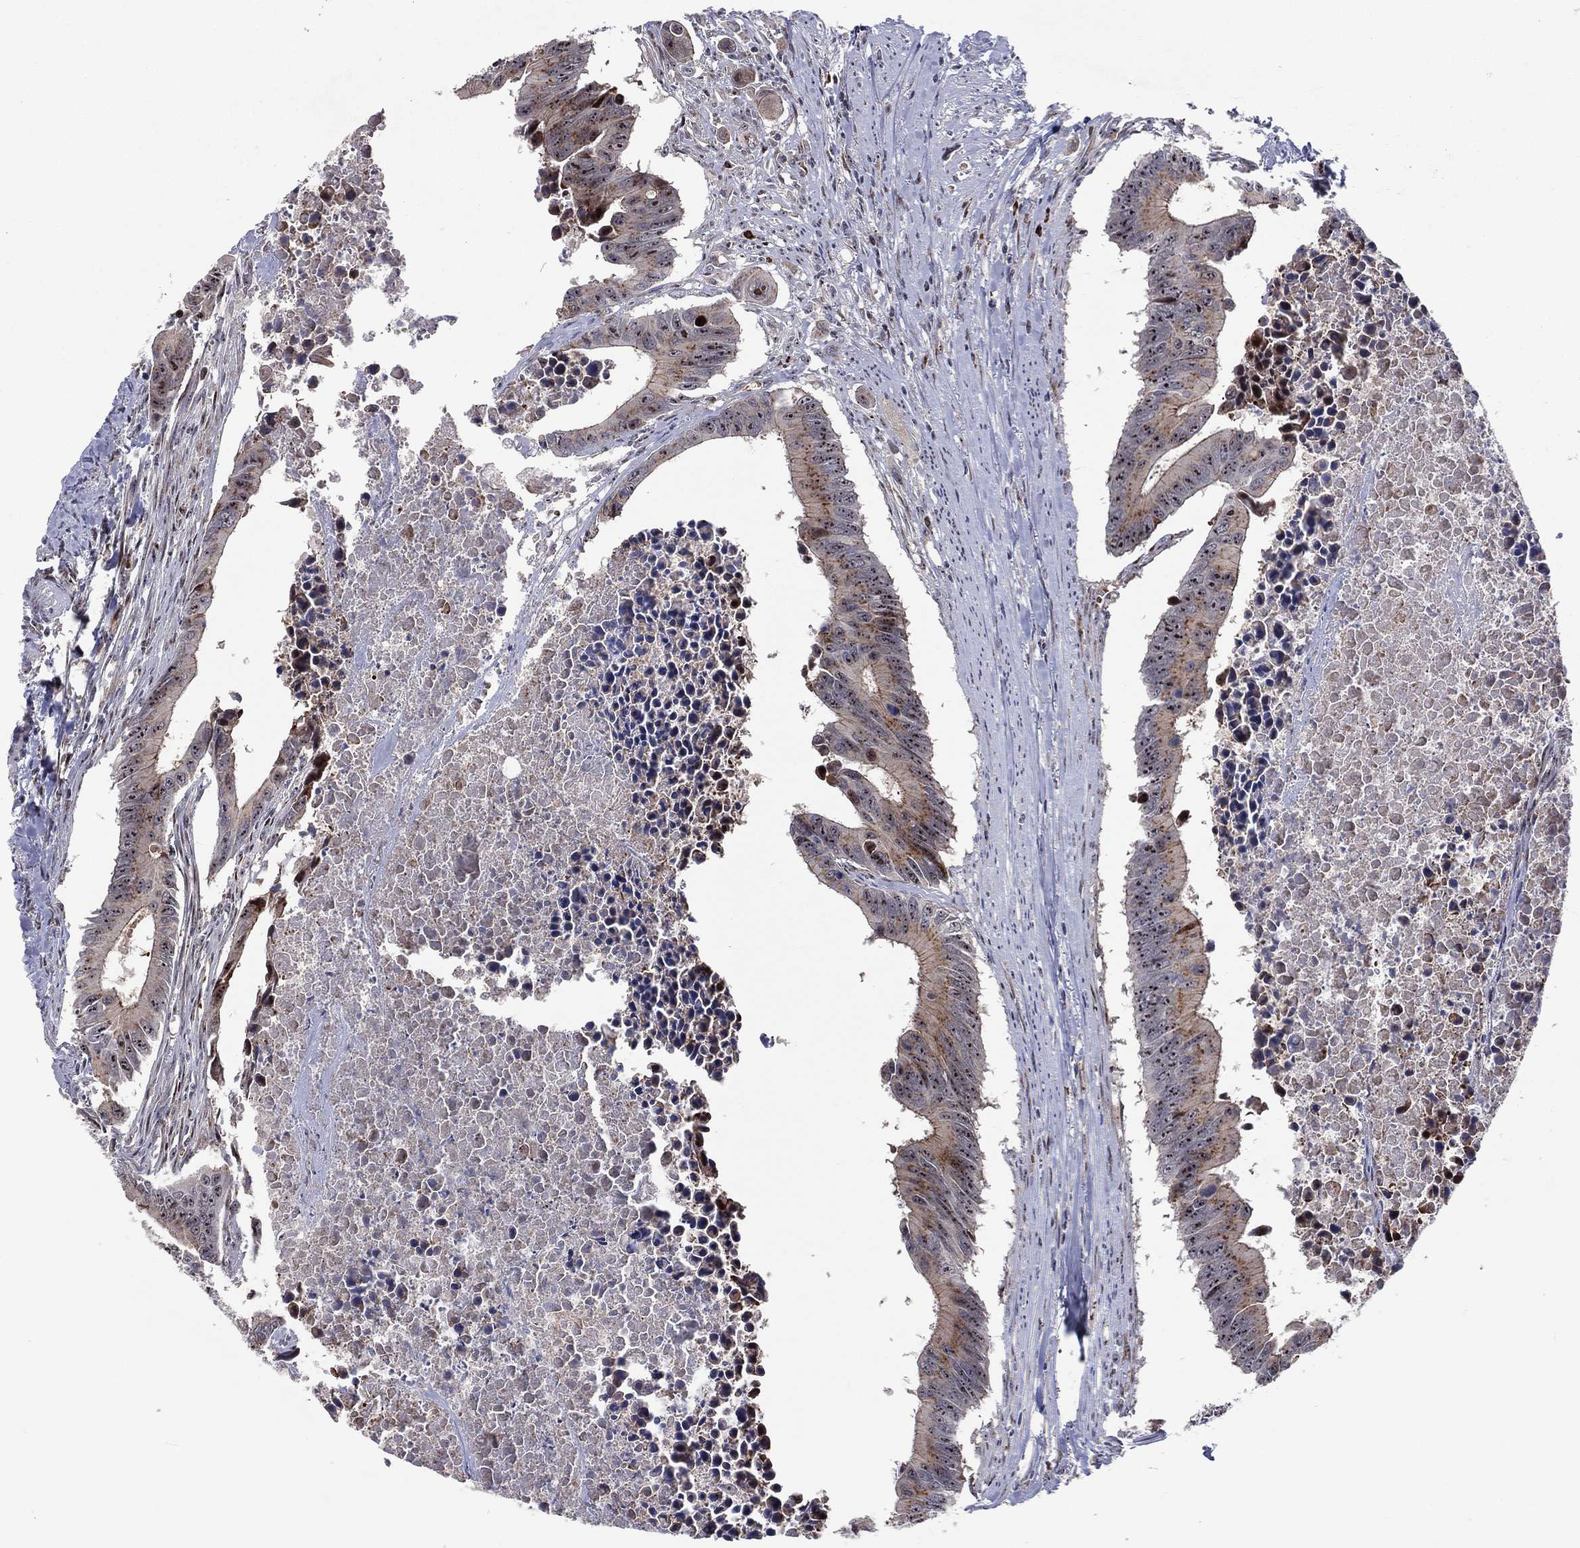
{"staining": {"intensity": "moderate", "quantity": "25%-75%", "location": "cytoplasmic/membranous,nuclear"}, "tissue": "colorectal cancer", "cell_type": "Tumor cells", "image_type": "cancer", "snomed": [{"axis": "morphology", "description": "Adenocarcinoma, NOS"}, {"axis": "topography", "description": "Colon"}], "caption": "Colorectal cancer (adenocarcinoma) was stained to show a protein in brown. There is medium levels of moderate cytoplasmic/membranous and nuclear expression in approximately 25%-75% of tumor cells.", "gene": "VHL", "patient": {"sex": "female", "age": 87}}